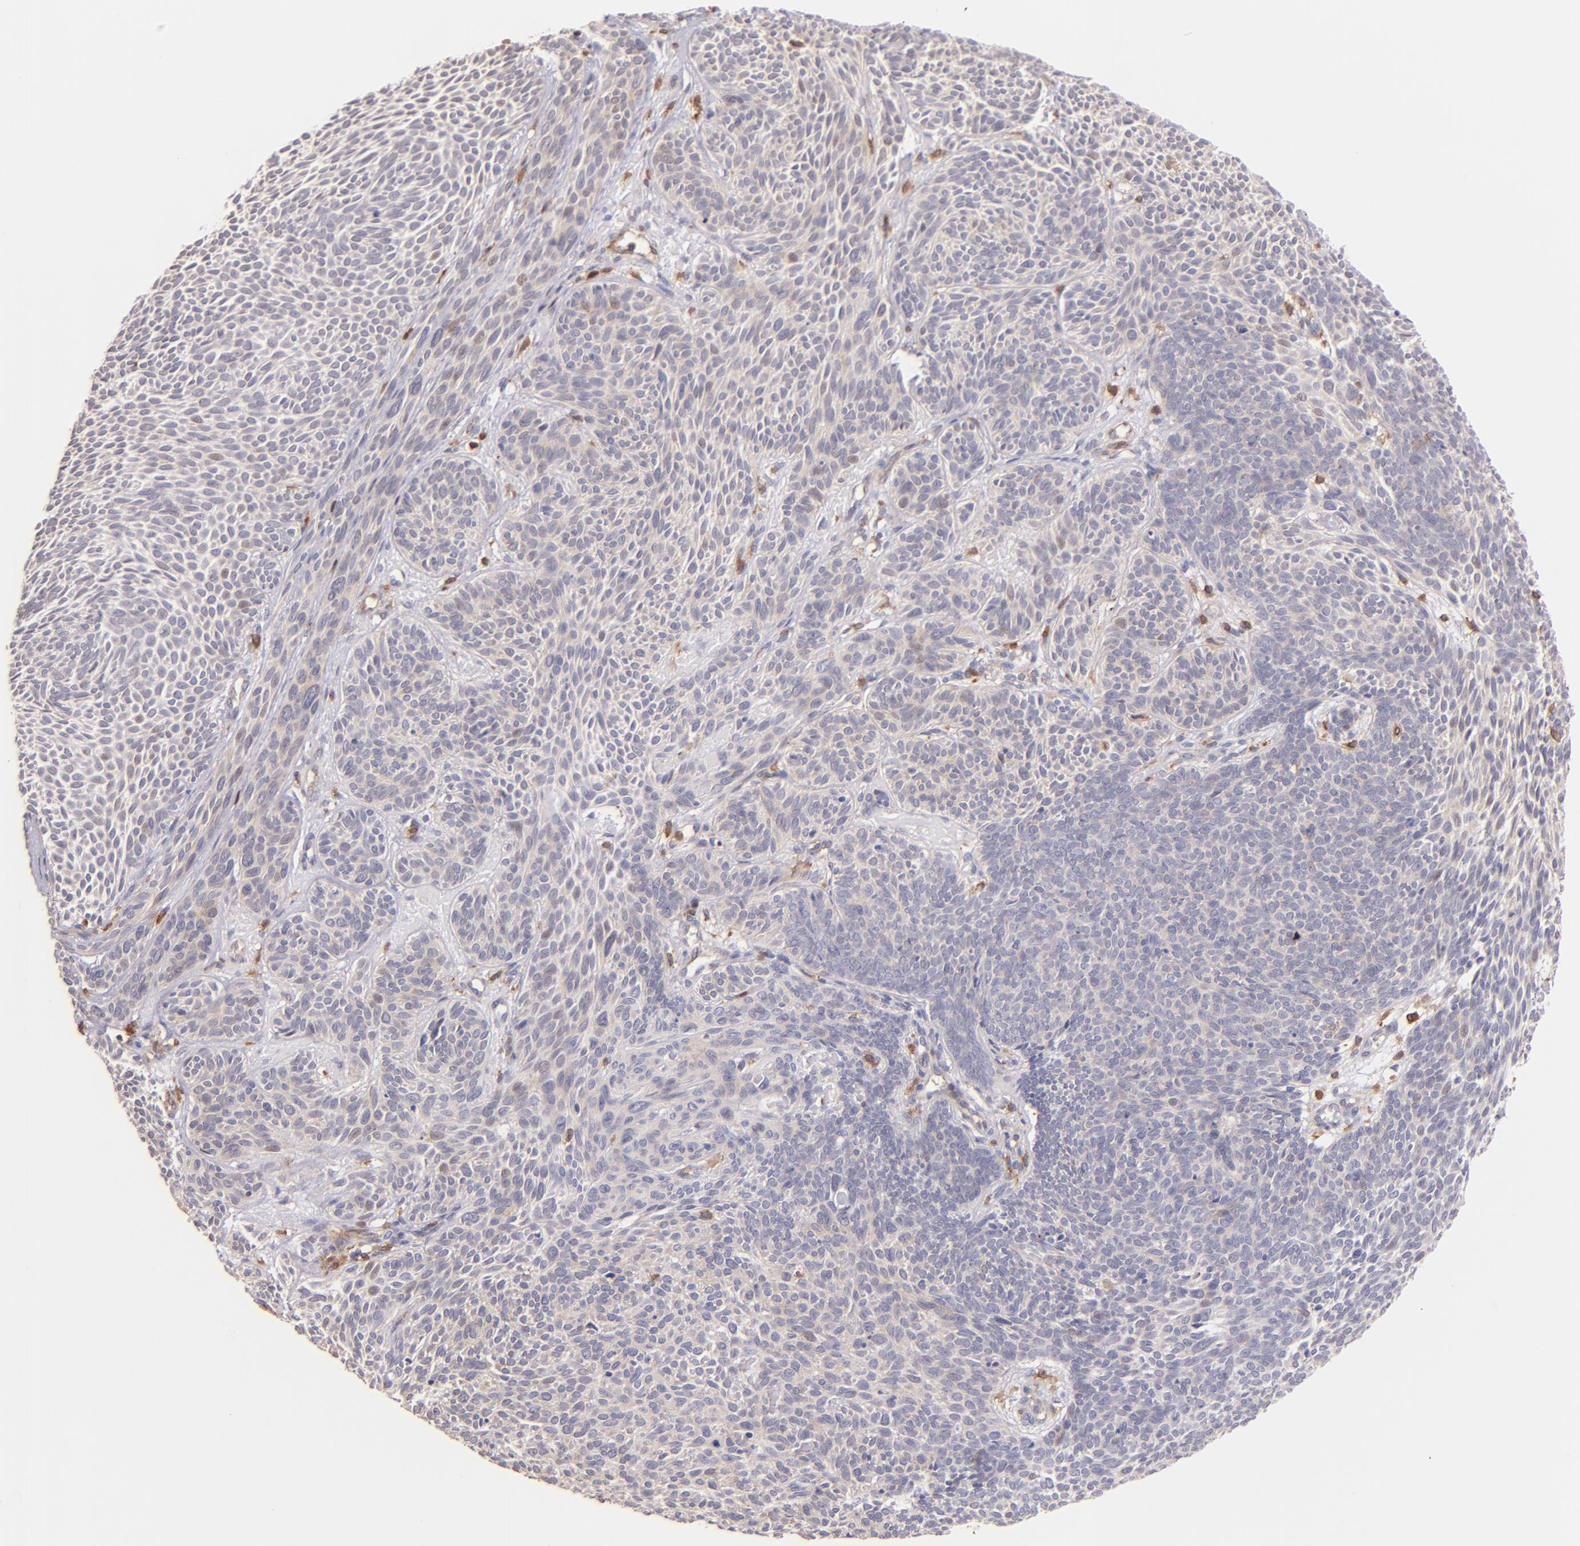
{"staining": {"intensity": "weak", "quantity": "25%-75%", "location": "cytoplasmic/membranous"}, "tissue": "skin cancer", "cell_type": "Tumor cells", "image_type": "cancer", "snomed": [{"axis": "morphology", "description": "Basal cell carcinoma"}, {"axis": "topography", "description": "Skin"}], "caption": "The image exhibits a brown stain indicating the presence of a protein in the cytoplasmic/membranous of tumor cells in basal cell carcinoma (skin).", "gene": "BTK", "patient": {"sex": "male", "age": 84}}